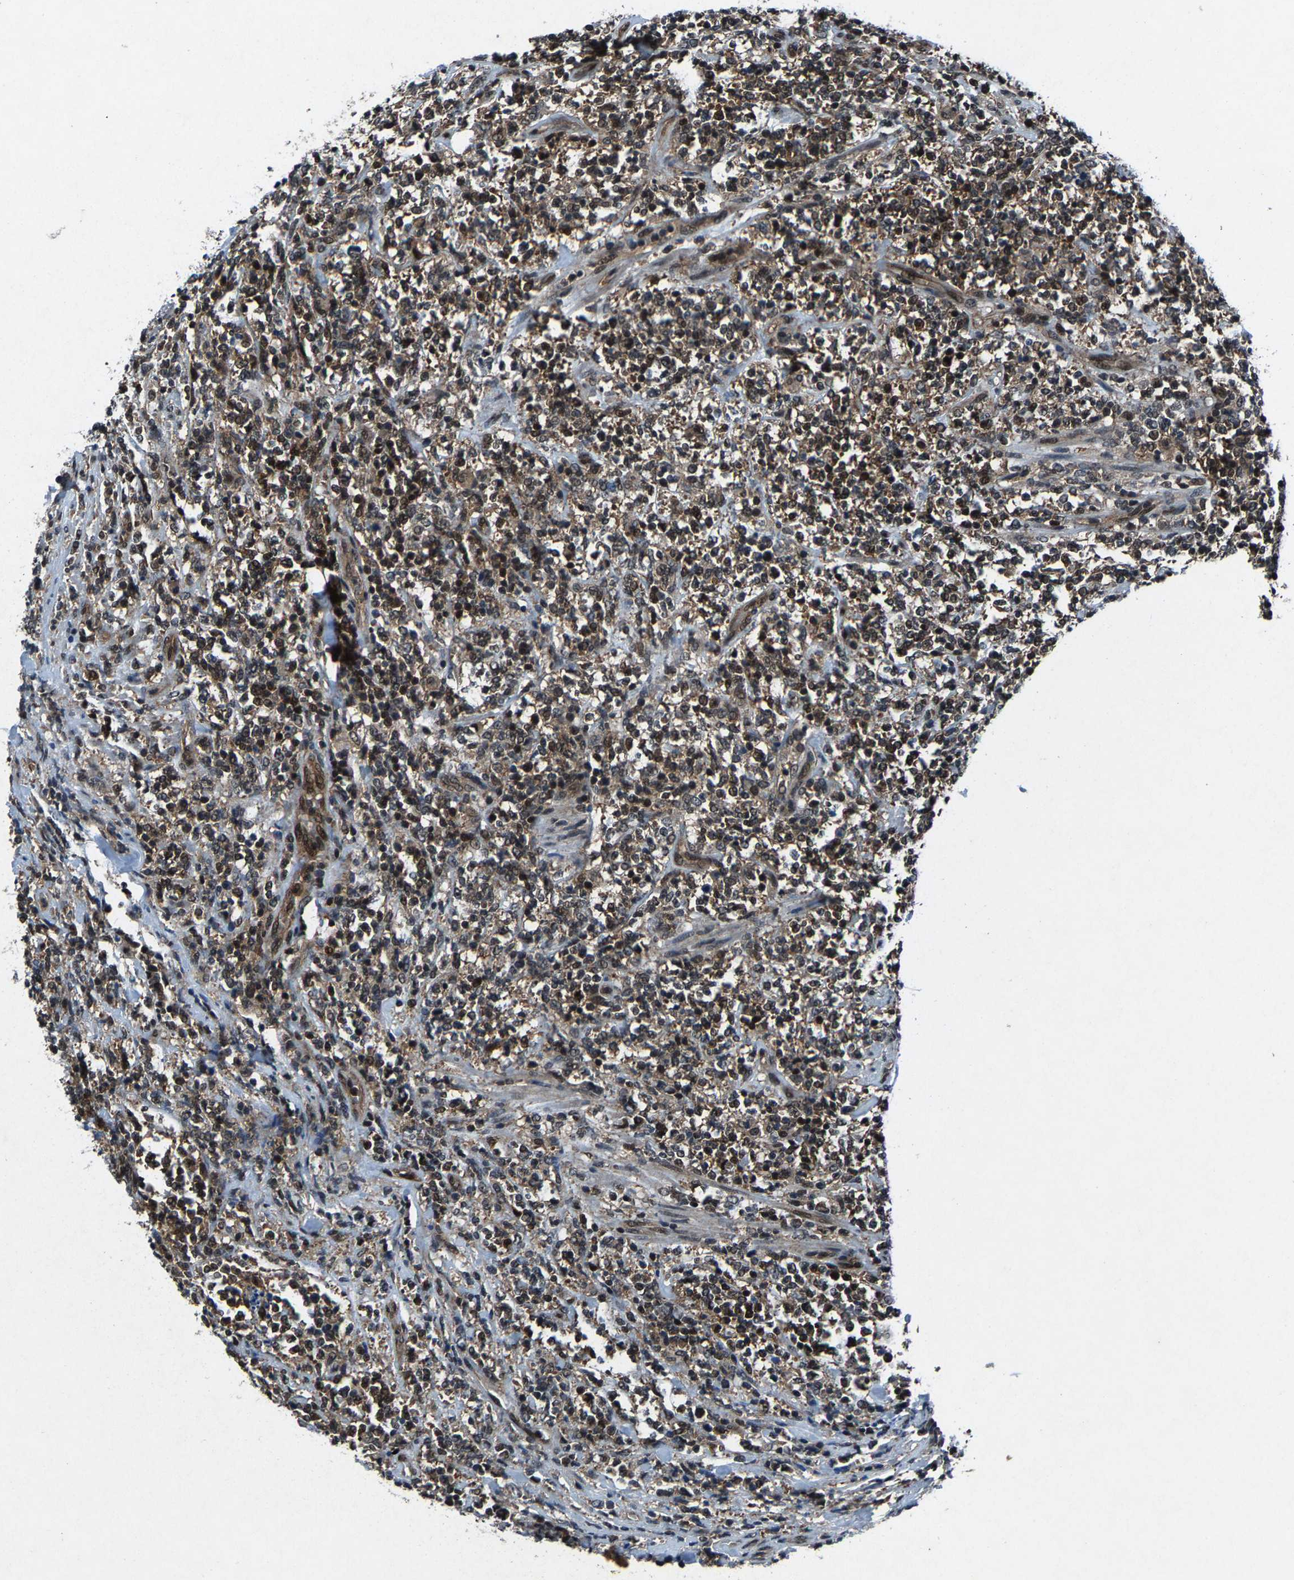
{"staining": {"intensity": "moderate", "quantity": ">75%", "location": "cytoplasmic/membranous,nuclear"}, "tissue": "lymphoma", "cell_type": "Tumor cells", "image_type": "cancer", "snomed": [{"axis": "morphology", "description": "Malignant lymphoma, non-Hodgkin's type, High grade"}, {"axis": "topography", "description": "Soft tissue"}], "caption": "High-magnification brightfield microscopy of lymphoma stained with DAB (brown) and counterstained with hematoxylin (blue). tumor cells exhibit moderate cytoplasmic/membranous and nuclear positivity is present in approximately>75% of cells. (brown staining indicates protein expression, while blue staining denotes nuclei).", "gene": "ATXN3", "patient": {"sex": "male", "age": 18}}